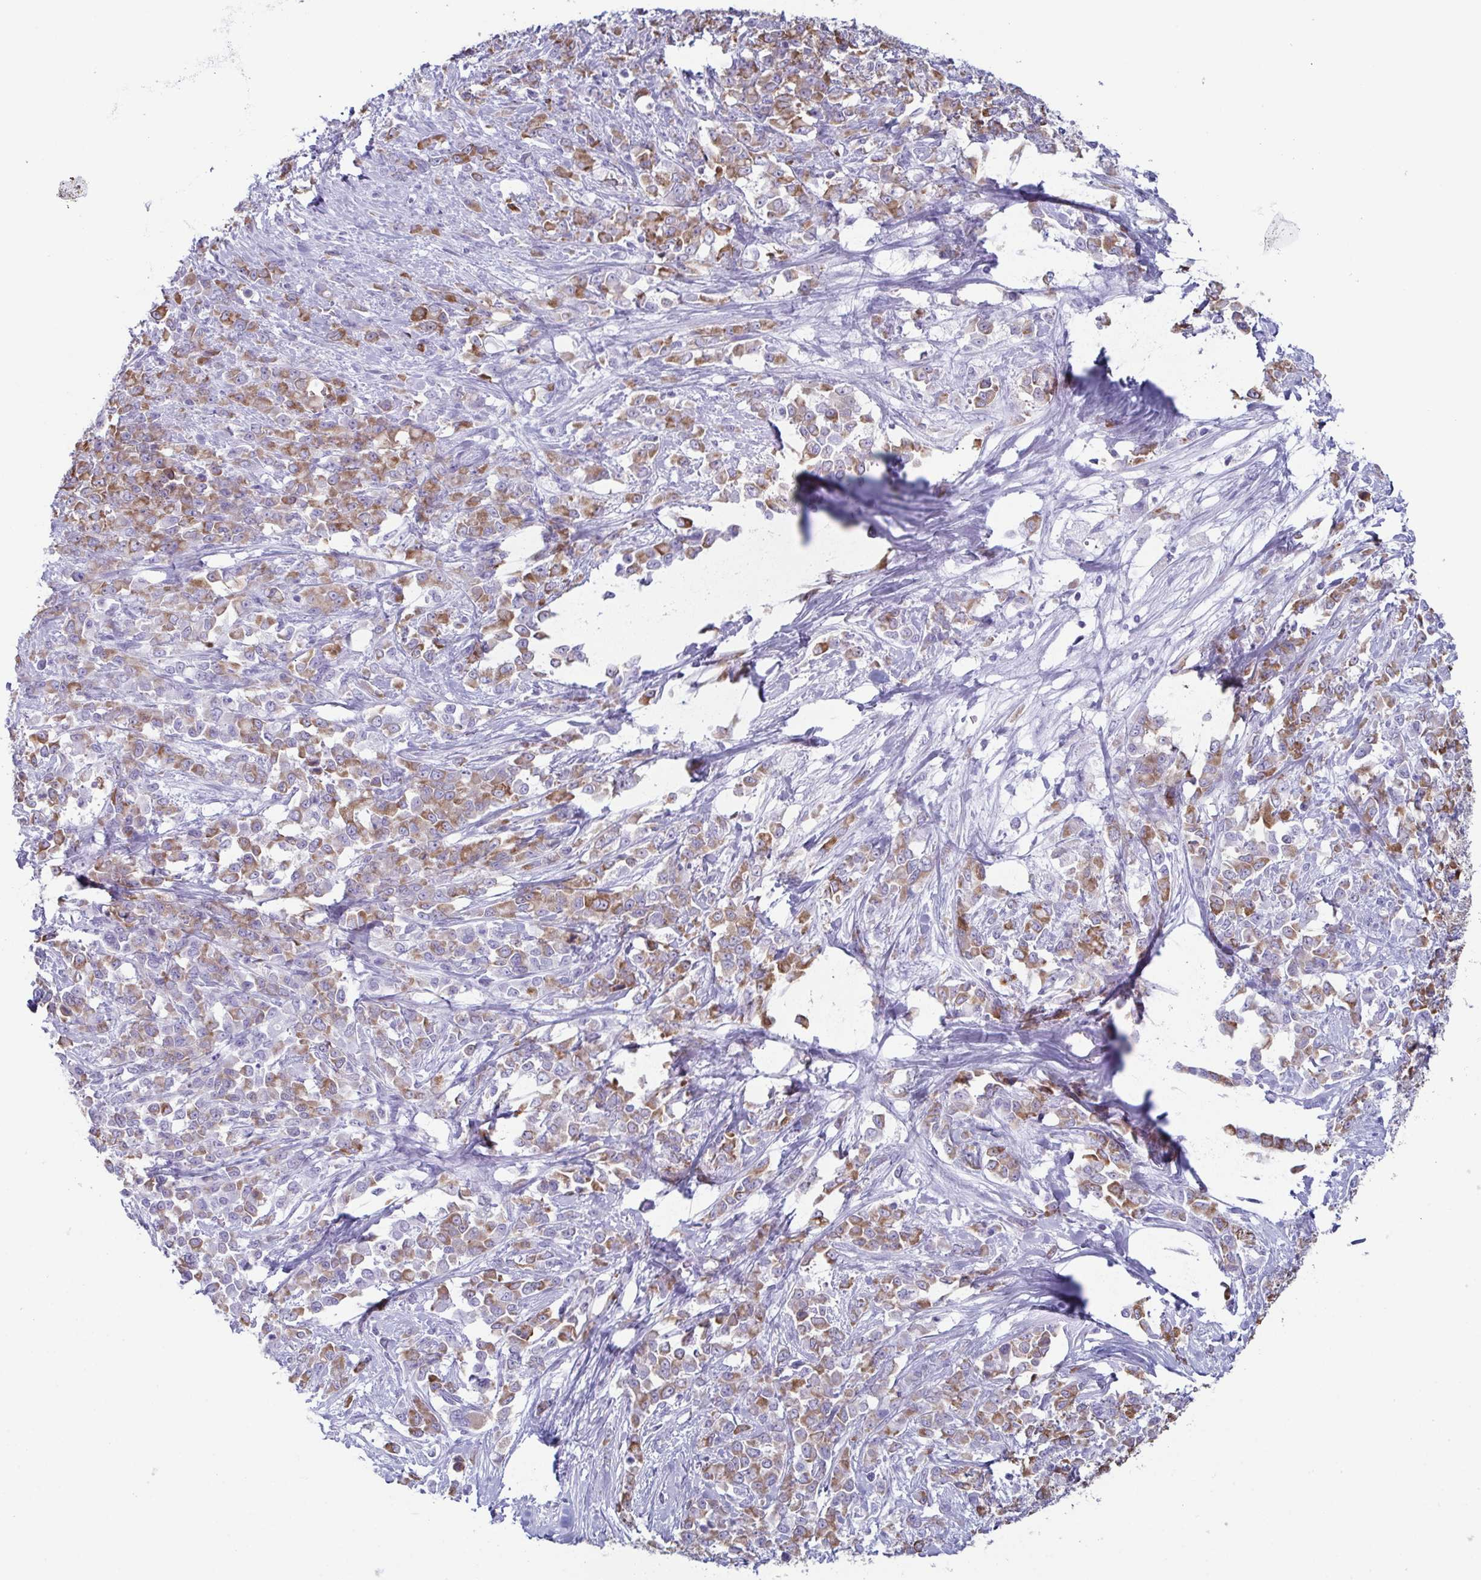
{"staining": {"intensity": "moderate", "quantity": "25%-75%", "location": "cytoplasmic/membranous"}, "tissue": "stomach cancer", "cell_type": "Tumor cells", "image_type": "cancer", "snomed": [{"axis": "morphology", "description": "Adenocarcinoma, NOS"}, {"axis": "topography", "description": "Stomach"}], "caption": "A brown stain labels moderate cytoplasmic/membranous expression of a protein in stomach cancer (adenocarcinoma) tumor cells.", "gene": "ENKUR", "patient": {"sex": "female", "age": 76}}